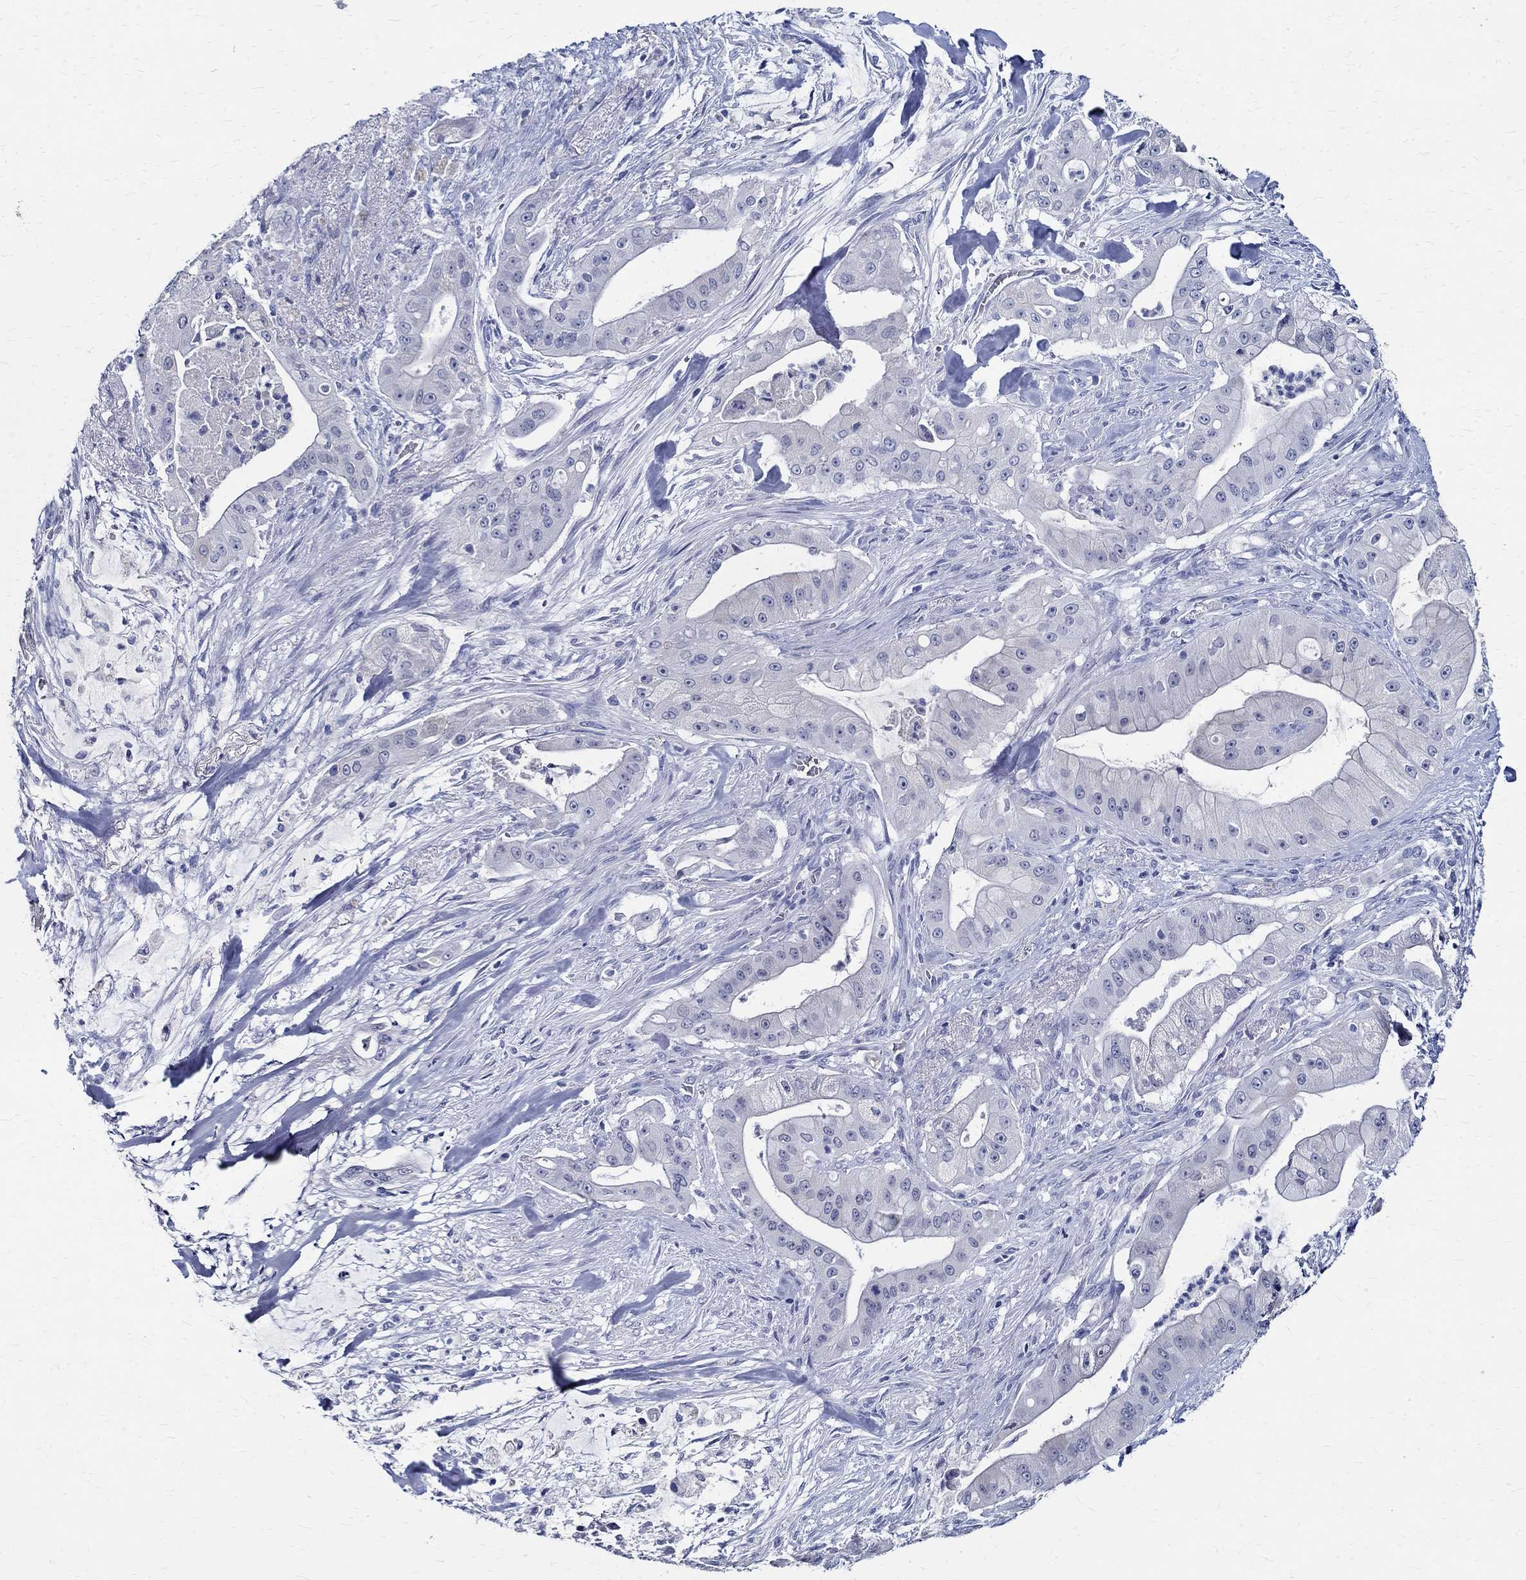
{"staining": {"intensity": "negative", "quantity": "none", "location": "none"}, "tissue": "pancreatic cancer", "cell_type": "Tumor cells", "image_type": "cancer", "snomed": [{"axis": "morphology", "description": "Normal tissue, NOS"}, {"axis": "morphology", "description": "Inflammation, NOS"}, {"axis": "morphology", "description": "Adenocarcinoma, NOS"}, {"axis": "topography", "description": "Pancreas"}], "caption": "Tumor cells are negative for brown protein staining in pancreatic adenocarcinoma.", "gene": "BSPRY", "patient": {"sex": "male", "age": 57}}